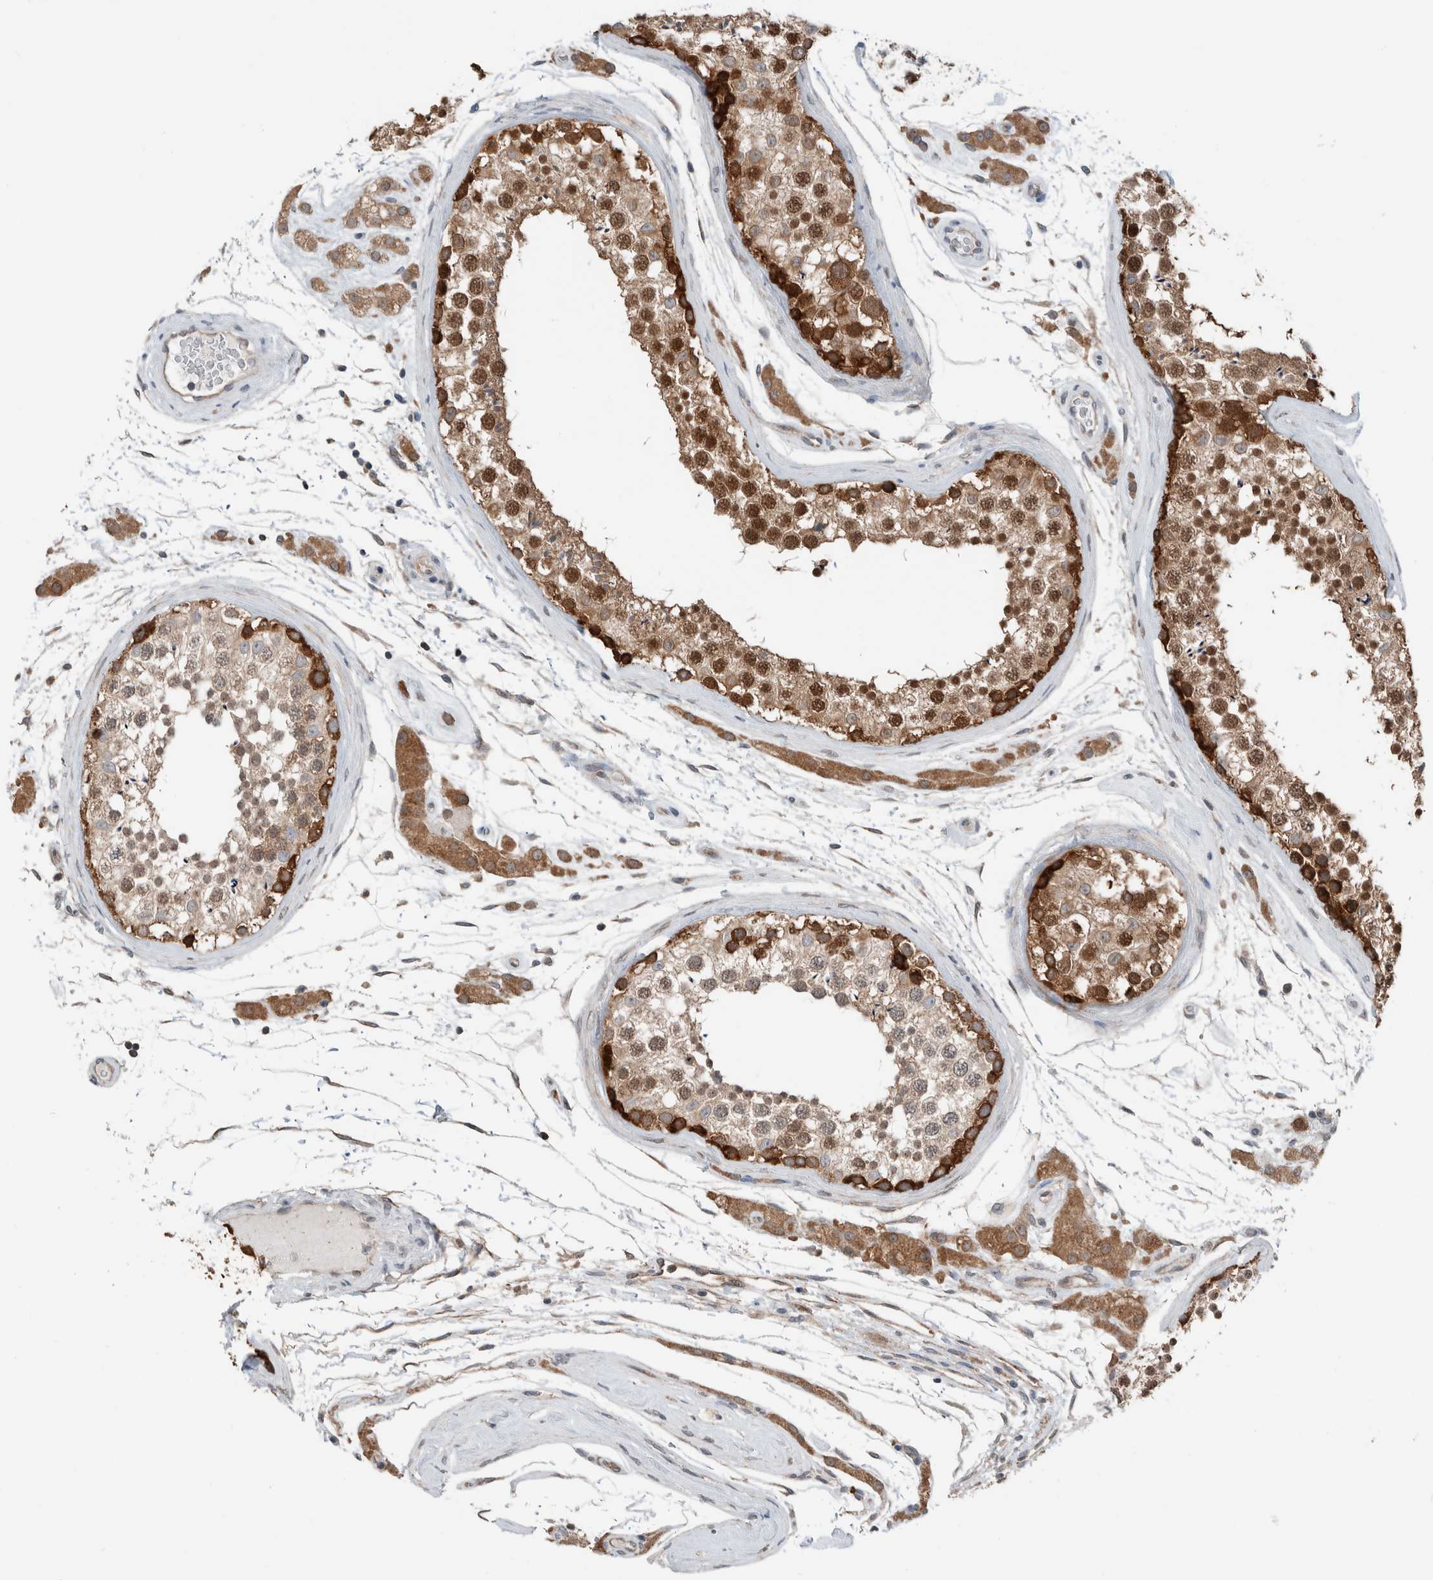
{"staining": {"intensity": "moderate", "quantity": ">75%", "location": "cytoplasmic/membranous,nuclear"}, "tissue": "testis", "cell_type": "Cells in seminiferous ducts", "image_type": "normal", "snomed": [{"axis": "morphology", "description": "Normal tissue, NOS"}, {"axis": "topography", "description": "Testis"}], "caption": "DAB (3,3'-diaminobenzidine) immunohistochemical staining of benign testis displays moderate cytoplasmic/membranous,nuclear protein staining in approximately >75% of cells in seminiferous ducts.", "gene": "XPNPEP1", "patient": {"sex": "male", "age": 46}}